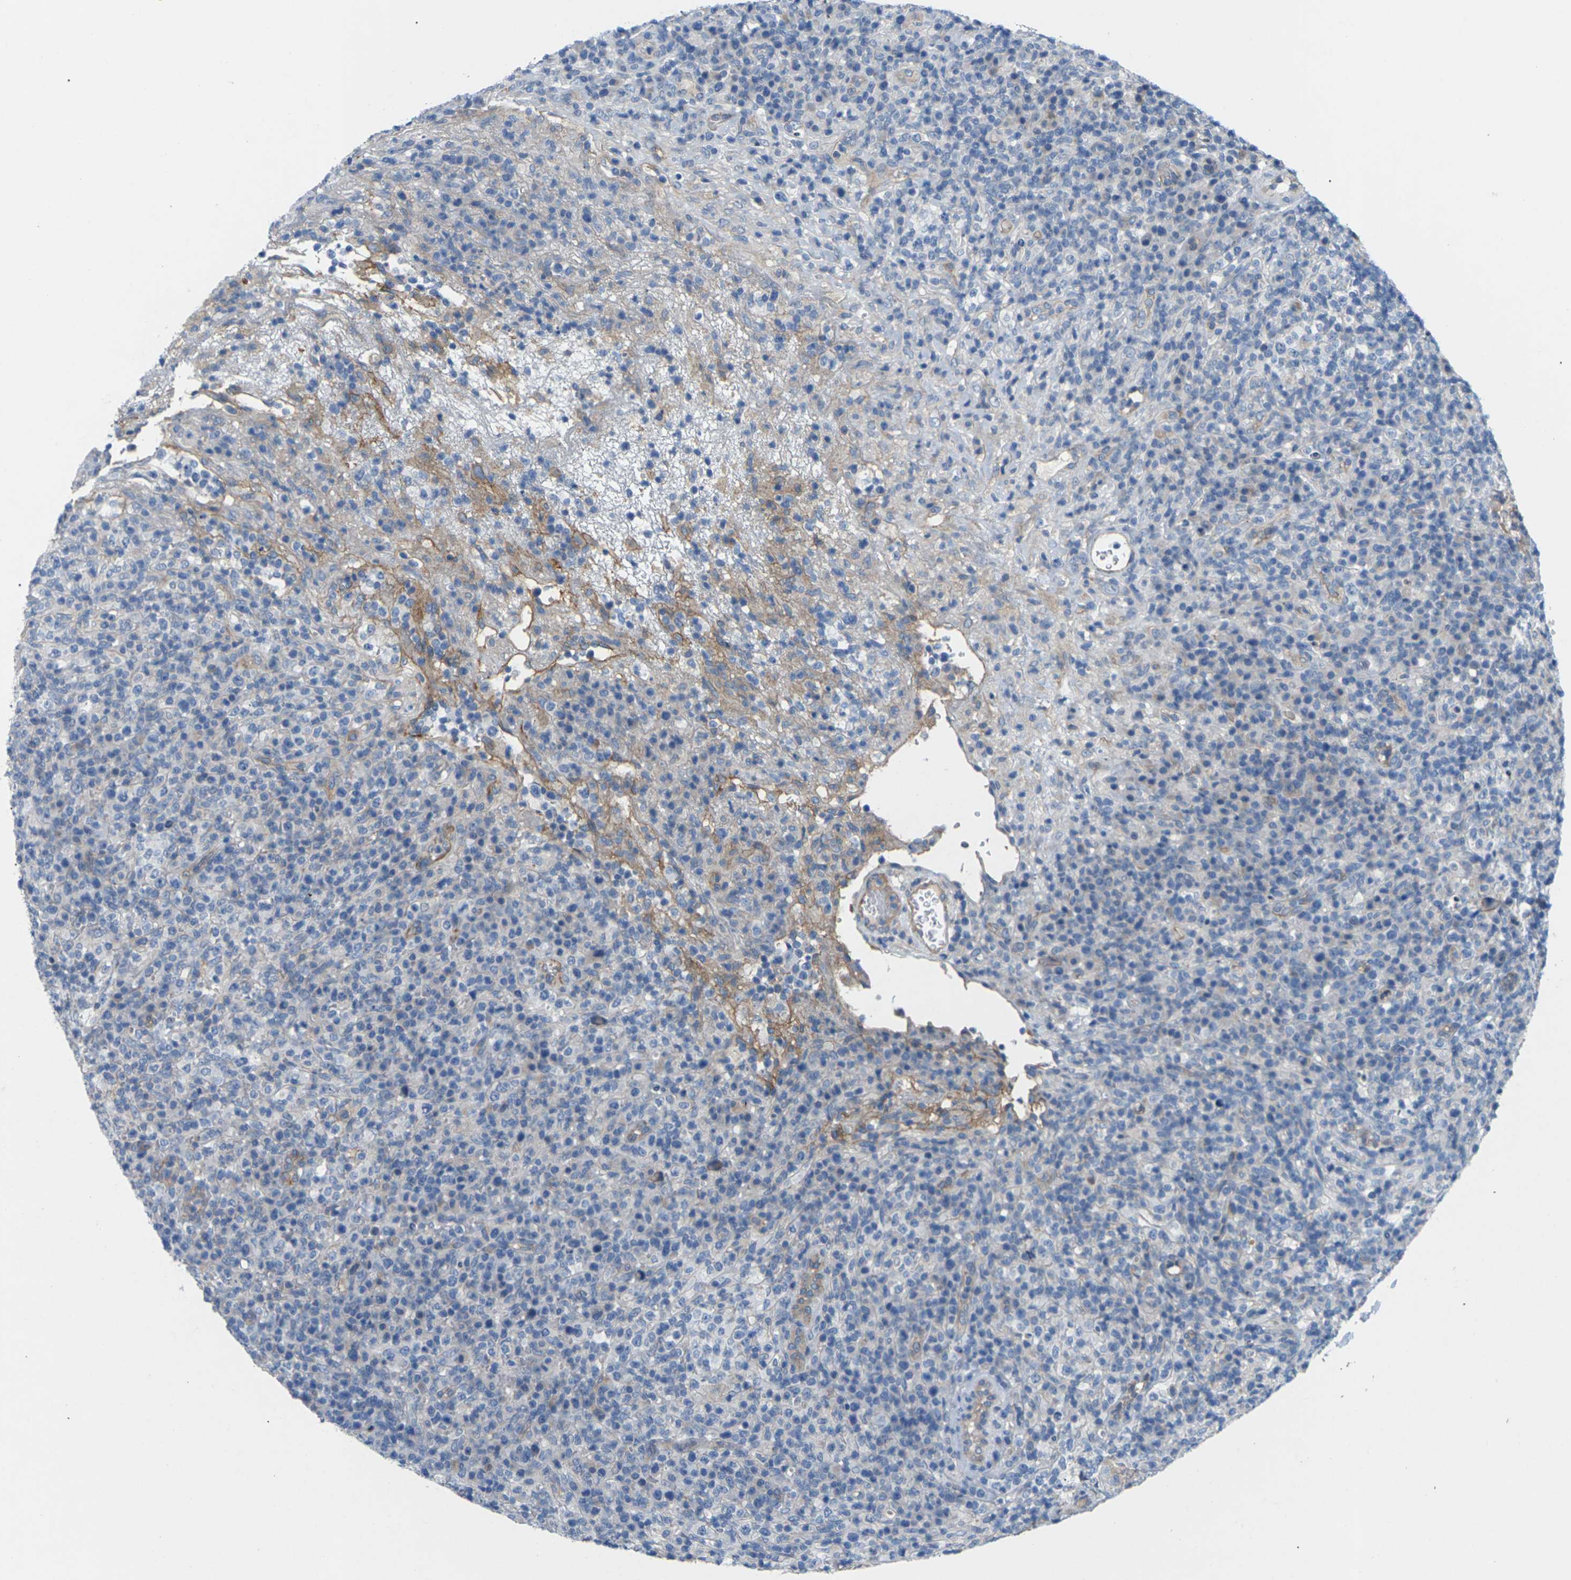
{"staining": {"intensity": "negative", "quantity": "none", "location": "none"}, "tissue": "lymphoma", "cell_type": "Tumor cells", "image_type": "cancer", "snomed": [{"axis": "morphology", "description": "Malignant lymphoma, non-Hodgkin's type, High grade"}, {"axis": "topography", "description": "Lymph node"}], "caption": "Image shows no significant protein positivity in tumor cells of malignant lymphoma, non-Hodgkin's type (high-grade). The staining is performed using DAB brown chromogen with nuclei counter-stained in using hematoxylin.", "gene": "ITGA5", "patient": {"sex": "female", "age": 76}}